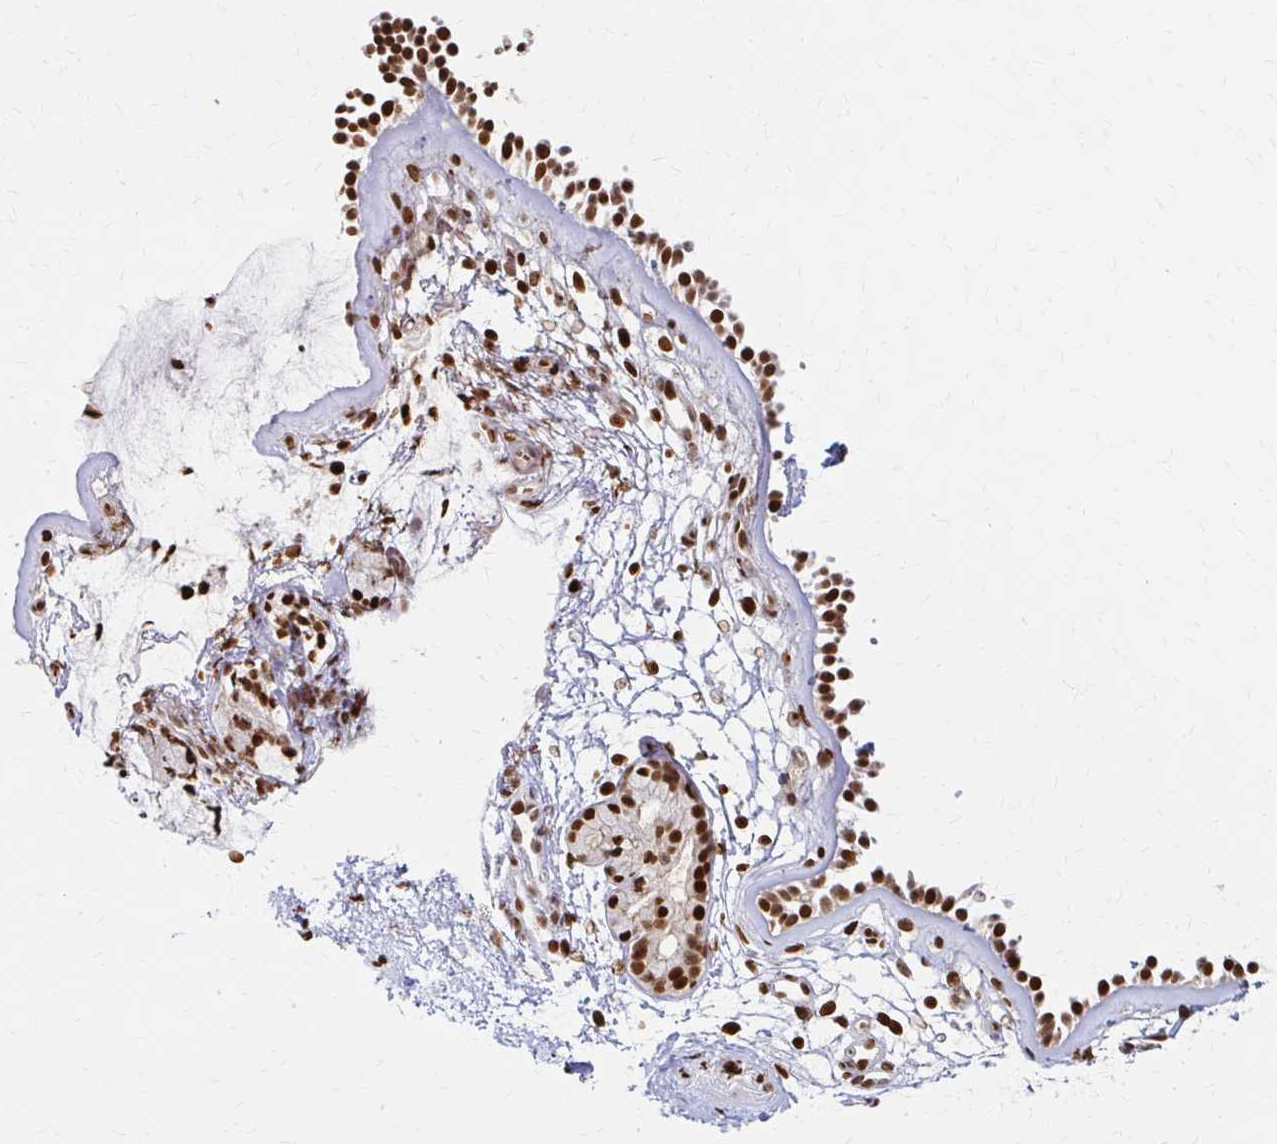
{"staining": {"intensity": "strong", "quantity": ">75%", "location": "nuclear"}, "tissue": "nasopharynx", "cell_type": "Respiratory epithelial cells", "image_type": "normal", "snomed": [{"axis": "morphology", "description": "Normal tissue, NOS"}, {"axis": "topography", "description": "Nasopharynx"}], "caption": "An image of human nasopharynx stained for a protein demonstrates strong nuclear brown staining in respiratory epithelial cells. Using DAB (brown) and hematoxylin (blue) stains, captured at high magnification using brightfield microscopy.", "gene": "PSMD7", "patient": {"sex": "female", "age": 70}}